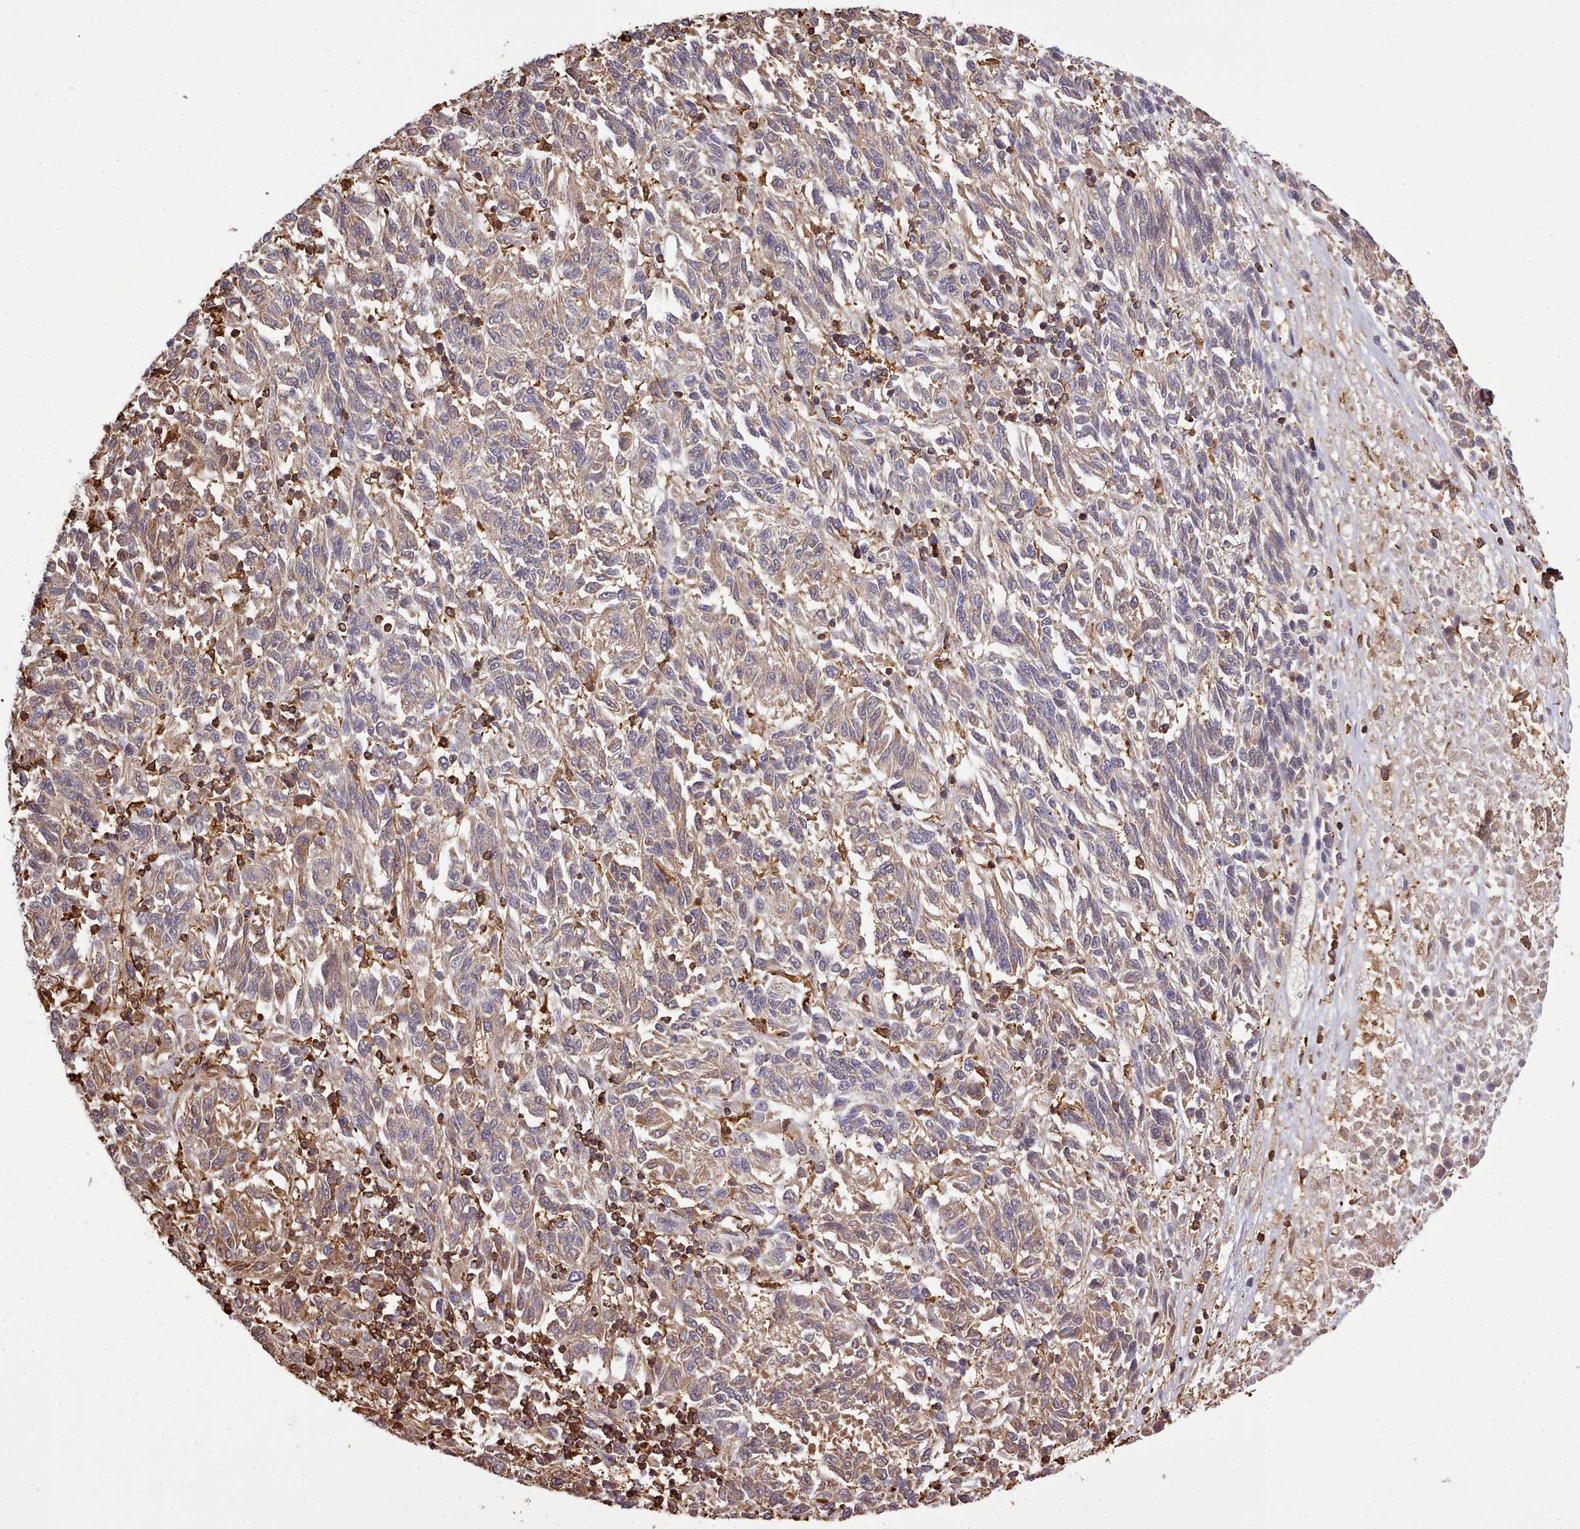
{"staining": {"intensity": "moderate", "quantity": "25%-75%", "location": "cytoplasmic/membranous"}, "tissue": "melanoma", "cell_type": "Tumor cells", "image_type": "cancer", "snomed": [{"axis": "morphology", "description": "Malignant melanoma, Metastatic site"}, {"axis": "topography", "description": "Lung"}], "caption": "Immunohistochemistry (IHC) photomicrograph of malignant melanoma (metastatic site) stained for a protein (brown), which exhibits medium levels of moderate cytoplasmic/membranous positivity in approximately 25%-75% of tumor cells.", "gene": "CAPZA1", "patient": {"sex": "male", "age": 64}}